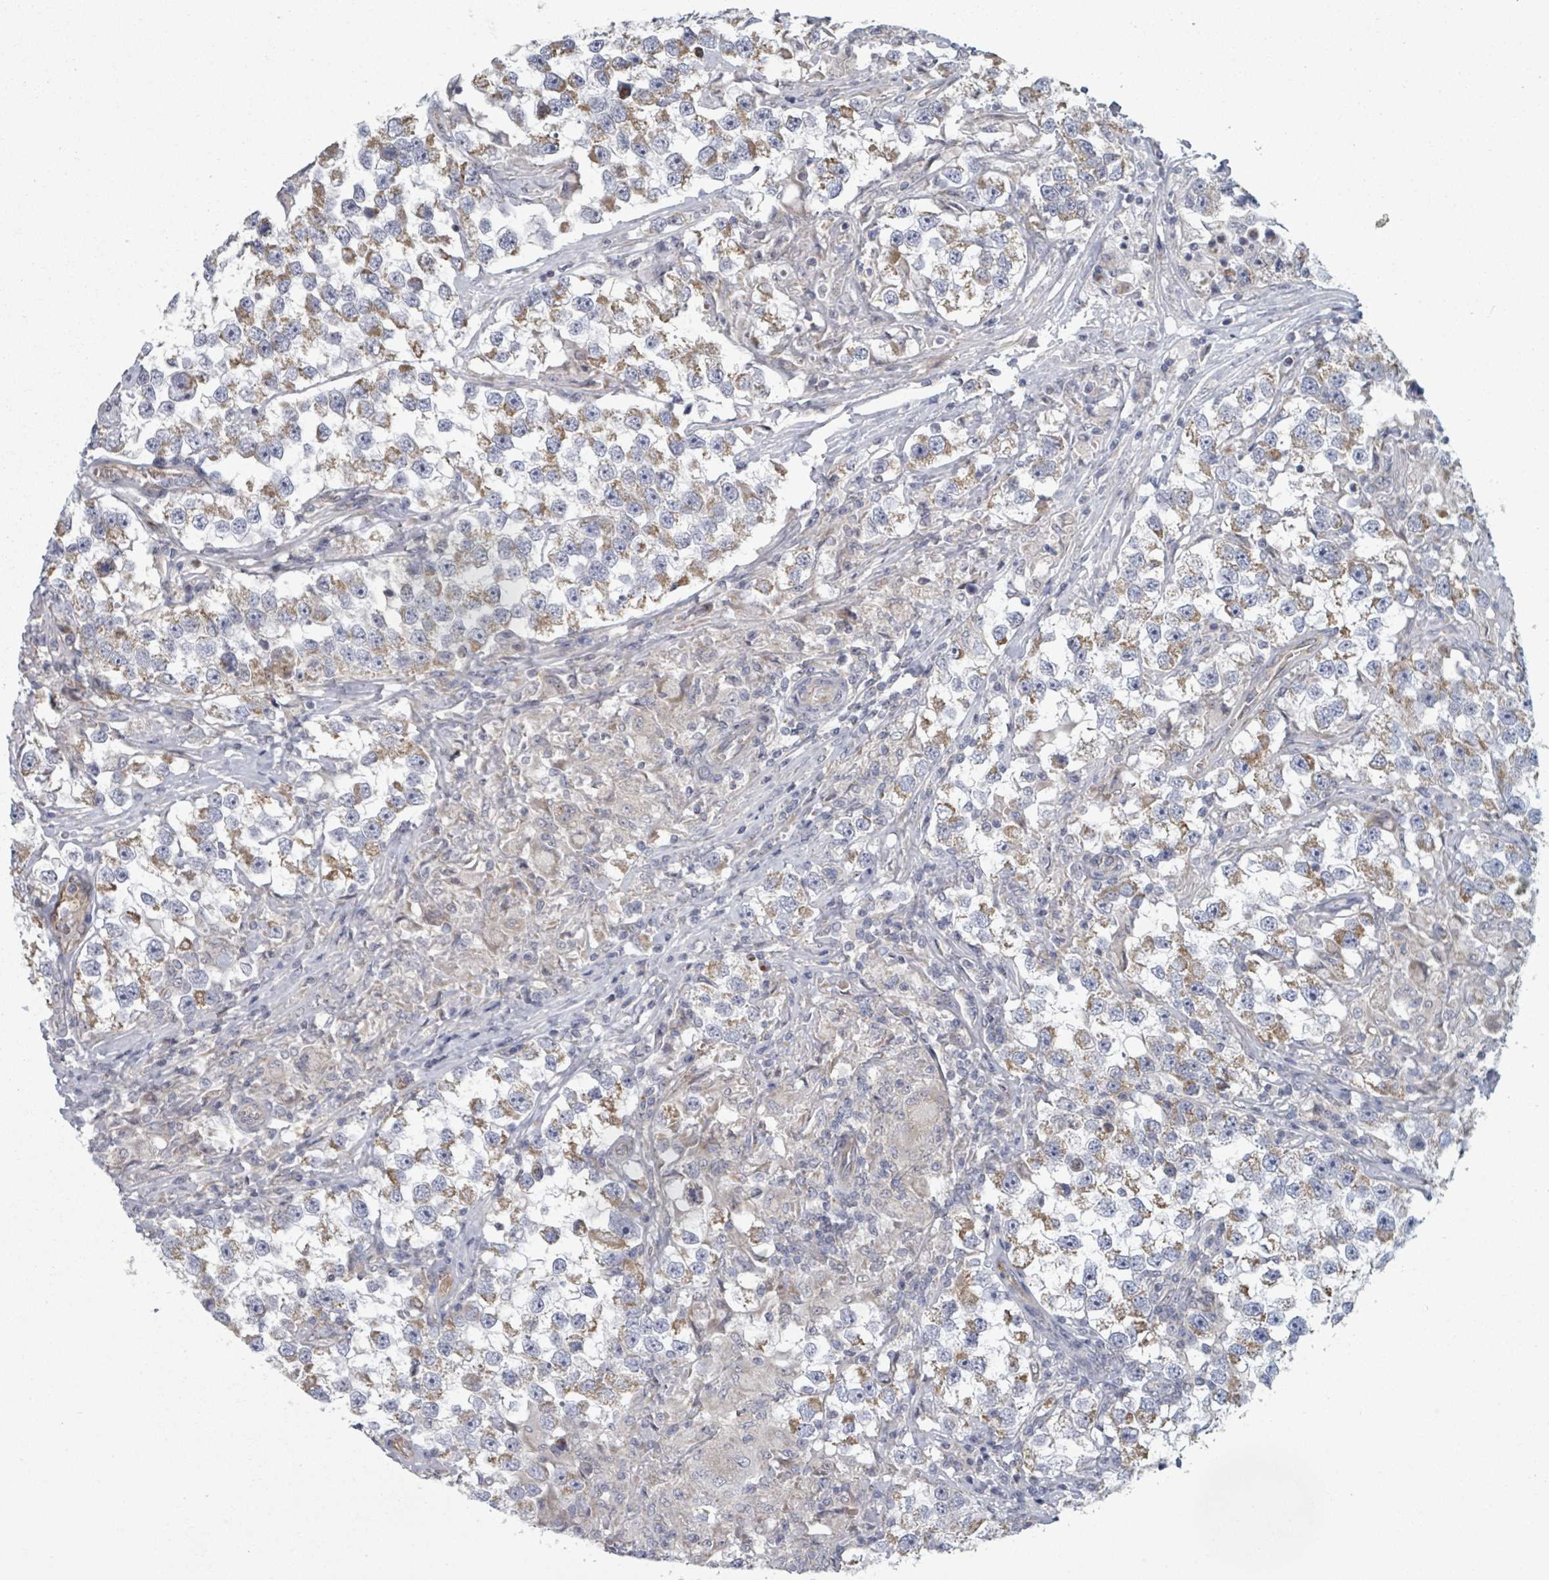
{"staining": {"intensity": "moderate", "quantity": "25%-75%", "location": "cytoplasmic/membranous"}, "tissue": "testis cancer", "cell_type": "Tumor cells", "image_type": "cancer", "snomed": [{"axis": "morphology", "description": "Seminoma, NOS"}, {"axis": "topography", "description": "Testis"}], "caption": "About 25%-75% of tumor cells in testis cancer reveal moderate cytoplasmic/membranous protein positivity as visualized by brown immunohistochemical staining.", "gene": "FKBP1A", "patient": {"sex": "male", "age": 46}}